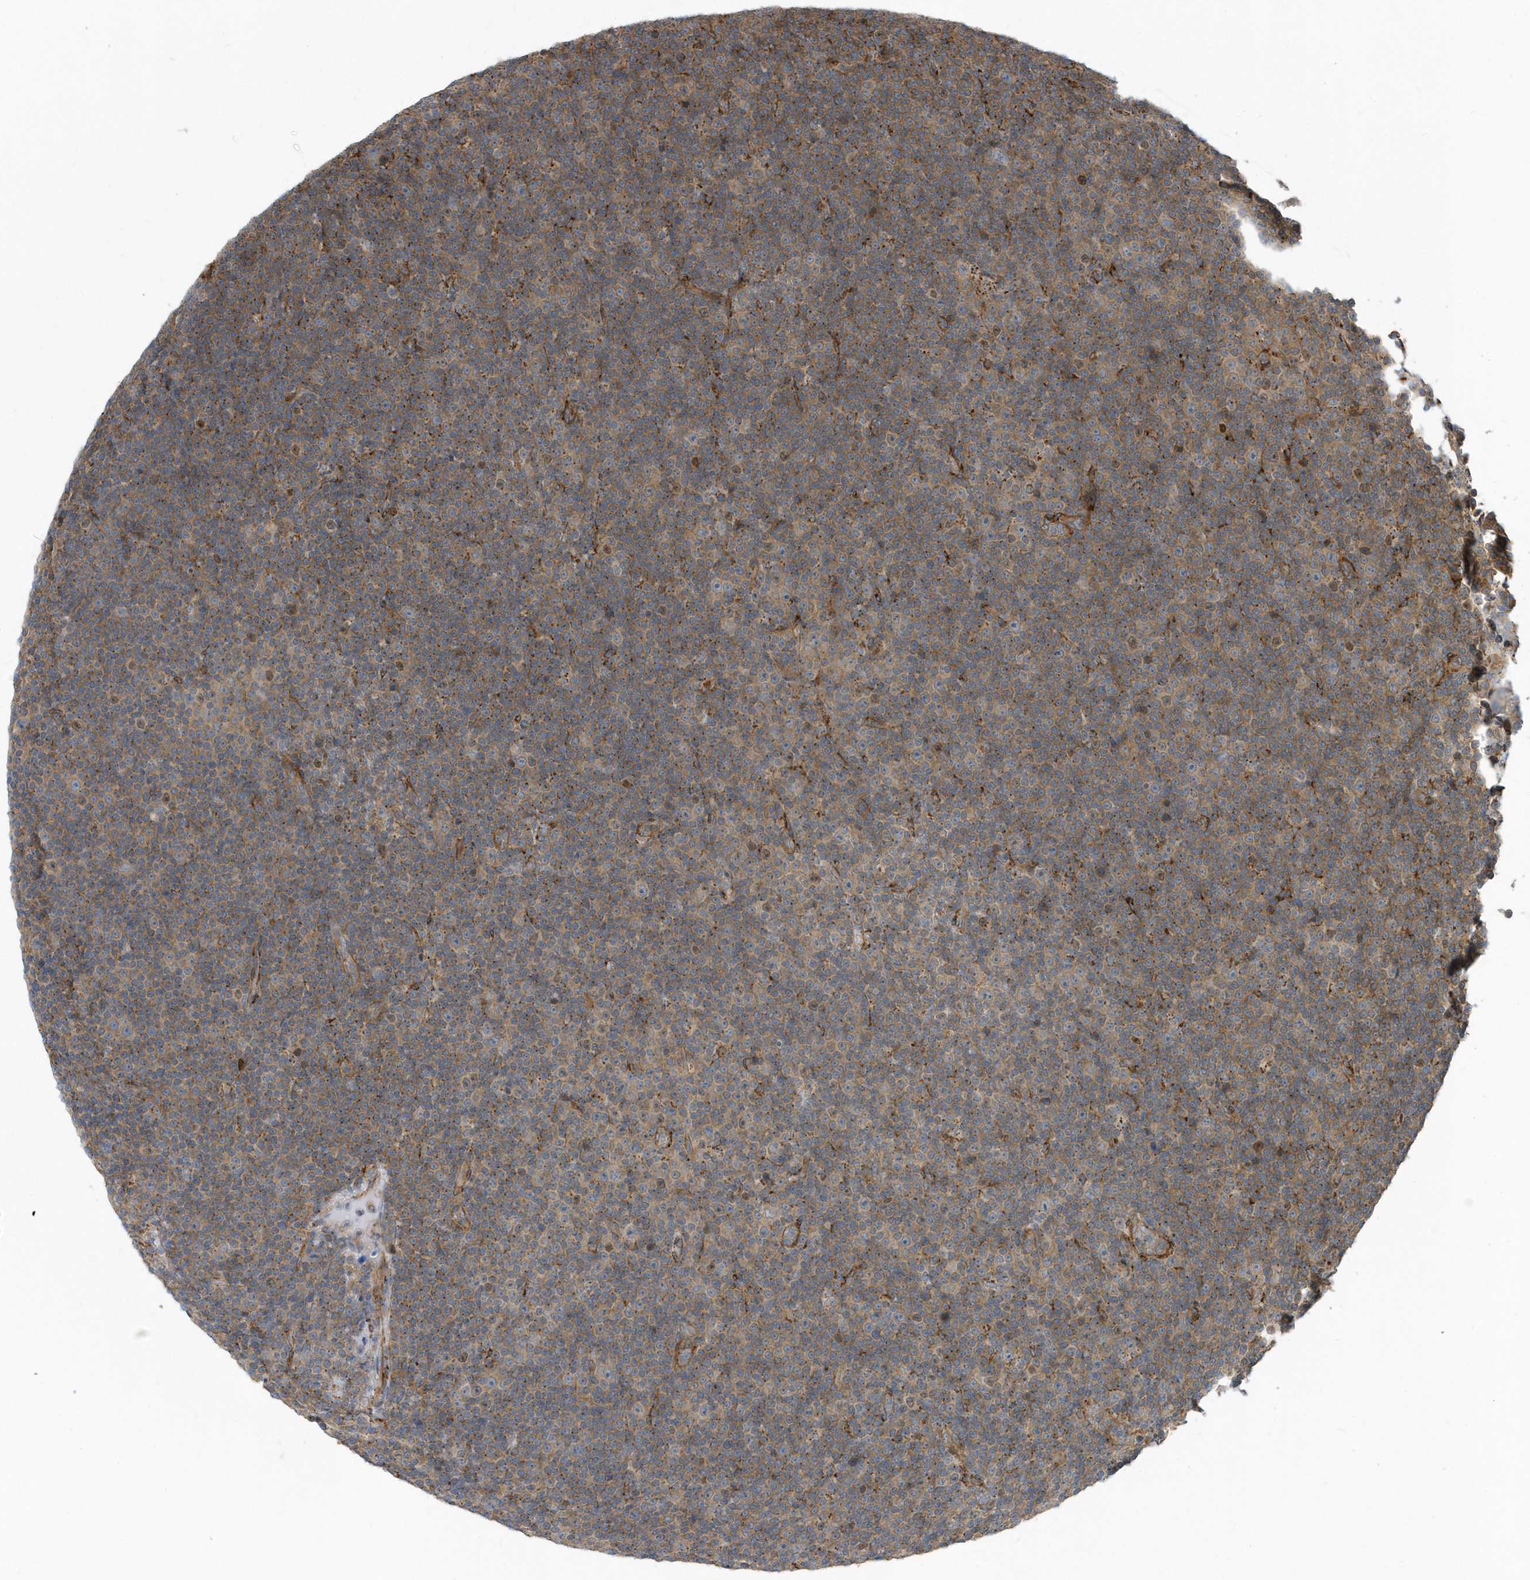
{"staining": {"intensity": "weak", "quantity": "<25%", "location": "cytoplasmic/membranous"}, "tissue": "lymphoma", "cell_type": "Tumor cells", "image_type": "cancer", "snomed": [{"axis": "morphology", "description": "Malignant lymphoma, non-Hodgkin's type, Low grade"}, {"axis": "topography", "description": "Lymph node"}], "caption": "The micrograph shows no significant expression in tumor cells of lymphoma.", "gene": "HRH4", "patient": {"sex": "female", "age": 67}}